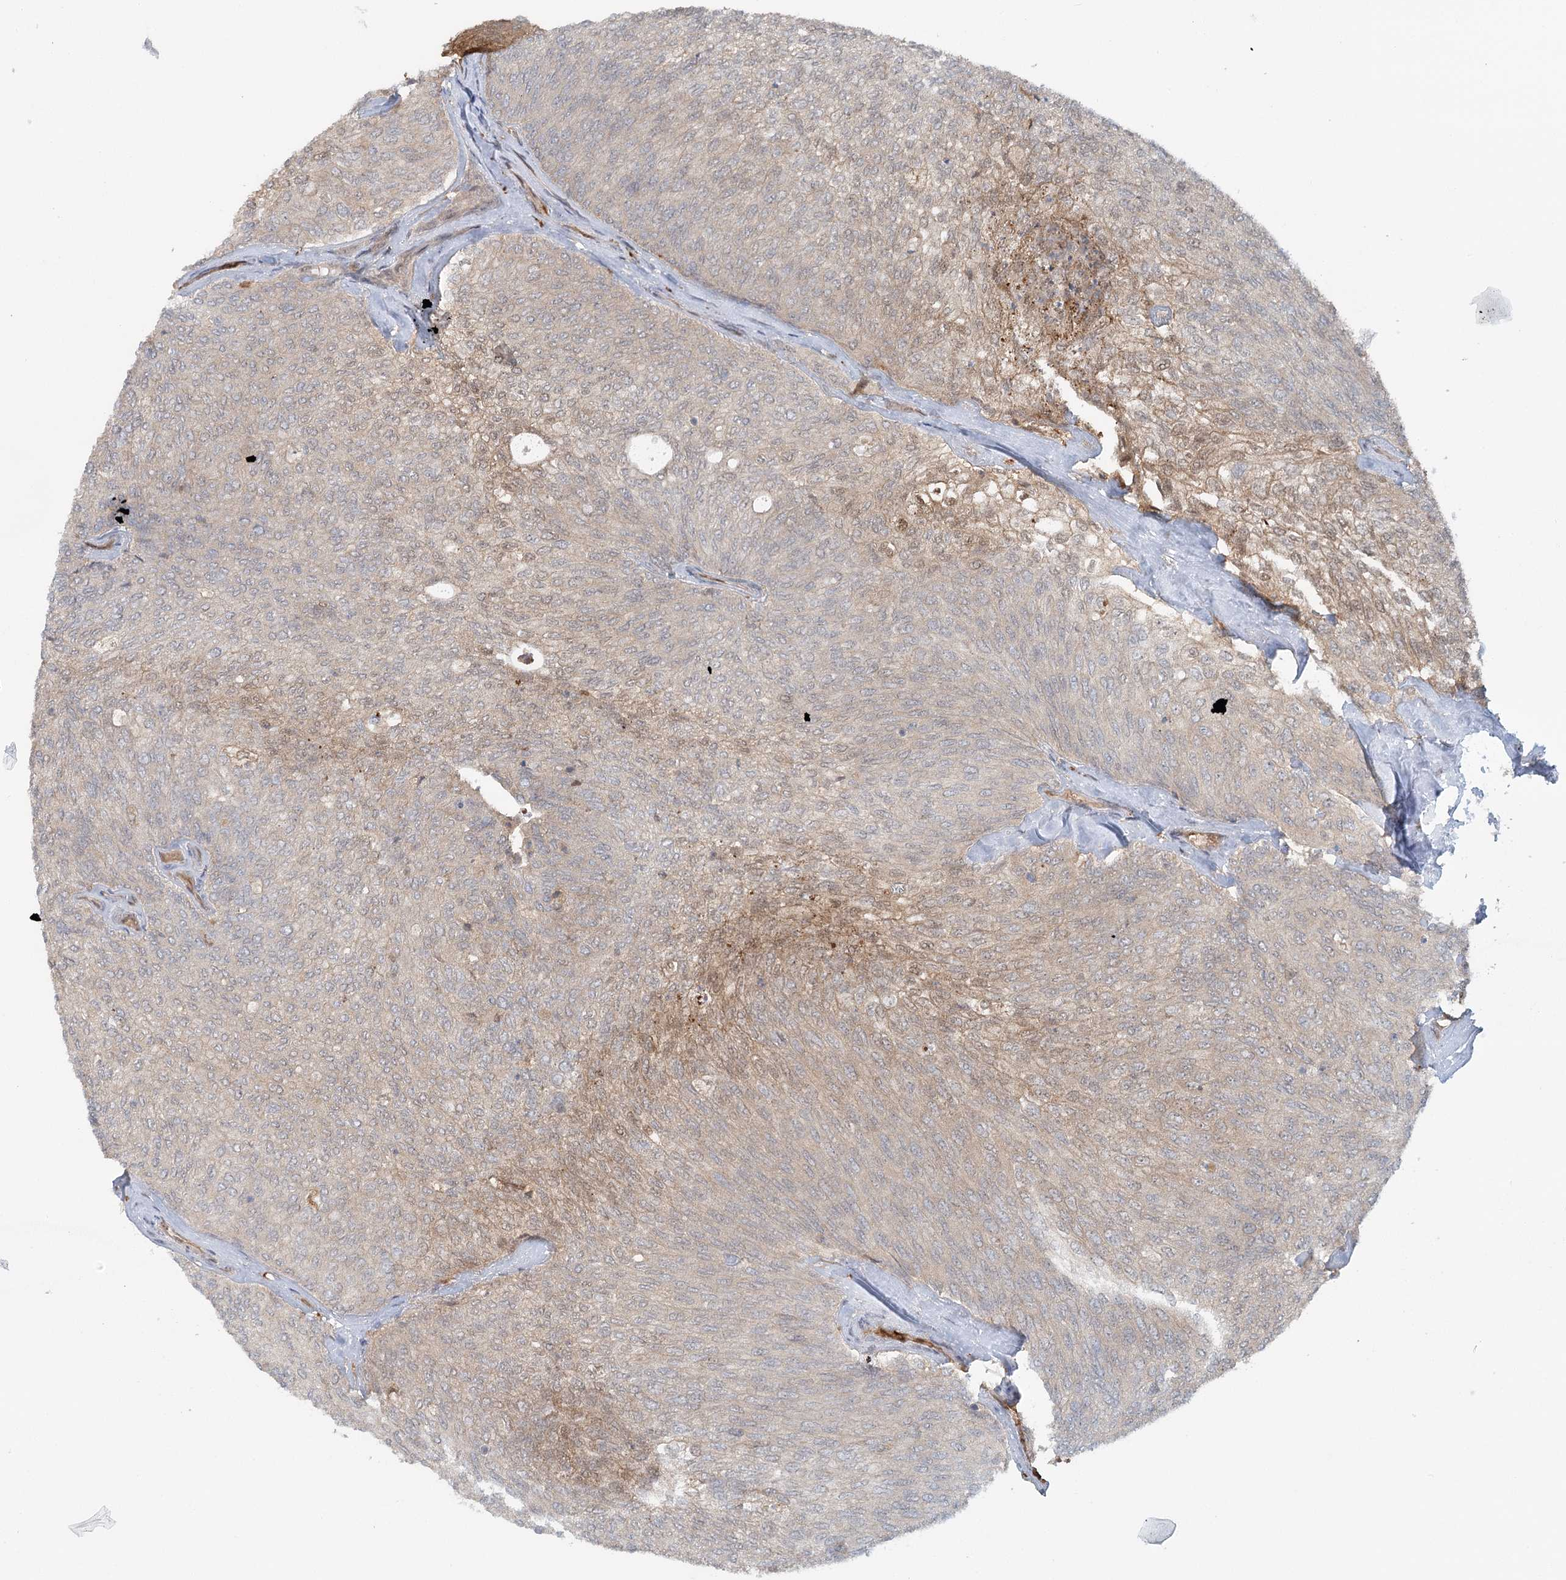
{"staining": {"intensity": "moderate", "quantity": "<25%", "location": "cytoplasmic/membranous,nuclear"}, "tissue": "urothelial cancer", "cell_type": "Tumor cells", "image_type": "cancer", "snomed": [{"axis": "morphology", "description": "Urothelial carcinoma, Low grade"}, {"axis": "topography", "description": "Urinary bladder"}], "caption": "A low amount of moderate cytoplasmic/membranous and nuclear staining is identified in about <25% of tumor cells in urothelial cancer tissue.", "gene": "GBE1", "patient": {"sex": "female", "age": 79}}